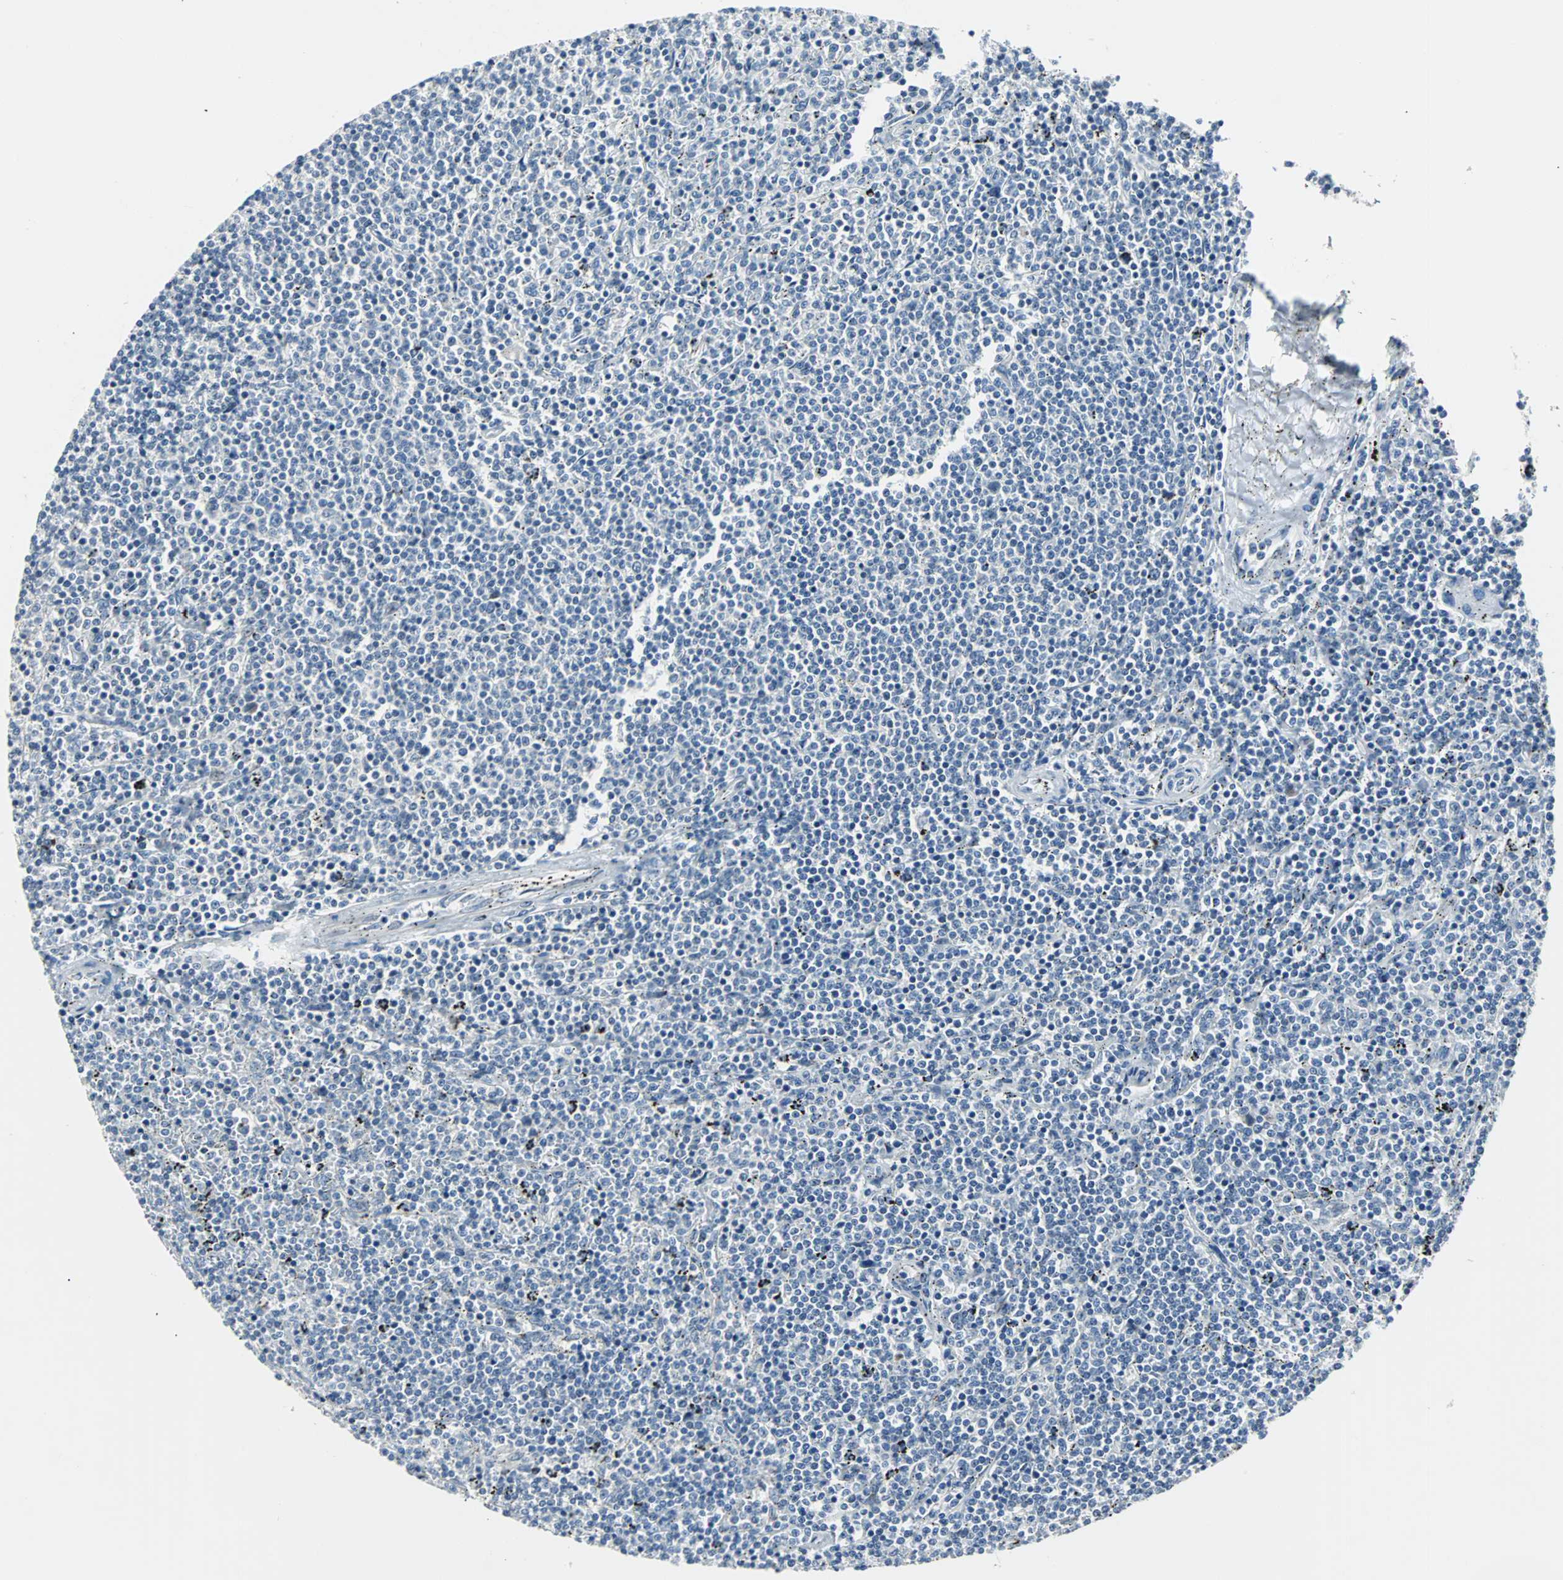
{"staining": {"intensity": "negative", "quantity": "none", "location": "none"}, "tissue": "lymphoma", "cell_type": "Tumor cells", "image_type": "cancer", "snomed": [{"axis": "morphology", "description": "Malignant lymphoma, non-Hodgkin's type, Low grade"}, {"axis": "topography", "description": "Spleen"}], "caption": "This is an immunohistochemistry micrograph of human lymphoma. There is no staining in tumor cells.", "gene": "SOX30", "patient": {"sex": "female", "age": 50}}